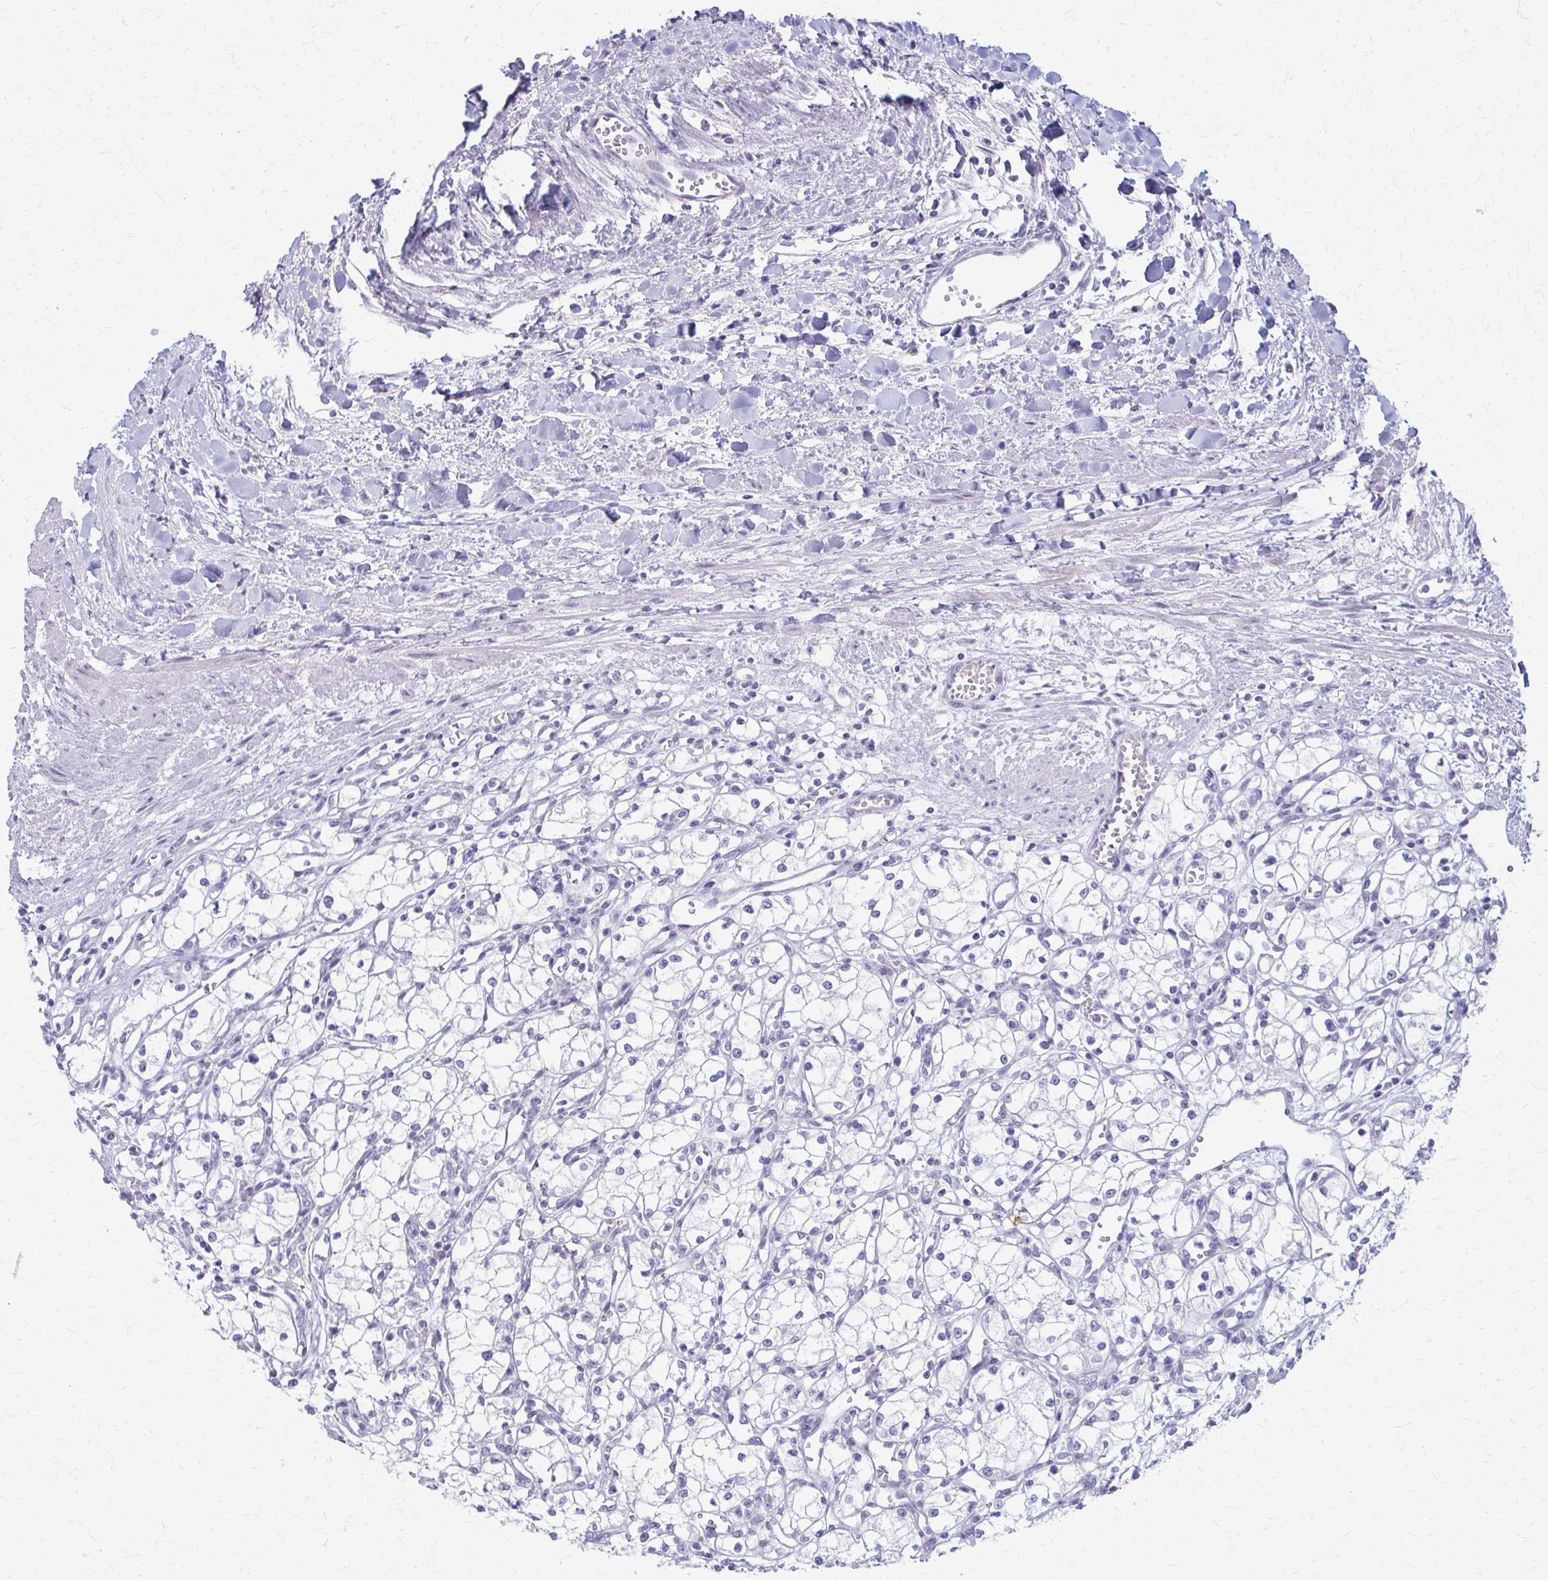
{"staining": {"intensity": "negative", "quantity": "none", "location": "none"}, "tissue": "renal cancer", "cell_type": "Tumor cells", "image_type": "cancer", "snomed": [{"axis": "morphology", "description": "Adenocarcinoma, NOS"}, {"axis": "topography", "description": "Kidney"}], "caption": "Immunohistochemical staining of human renal adenocarcinoma reveals no significant staining in tumor cells.", "gene": "LDLRAP1", "patient": {"sex": "male", "age": 59}}